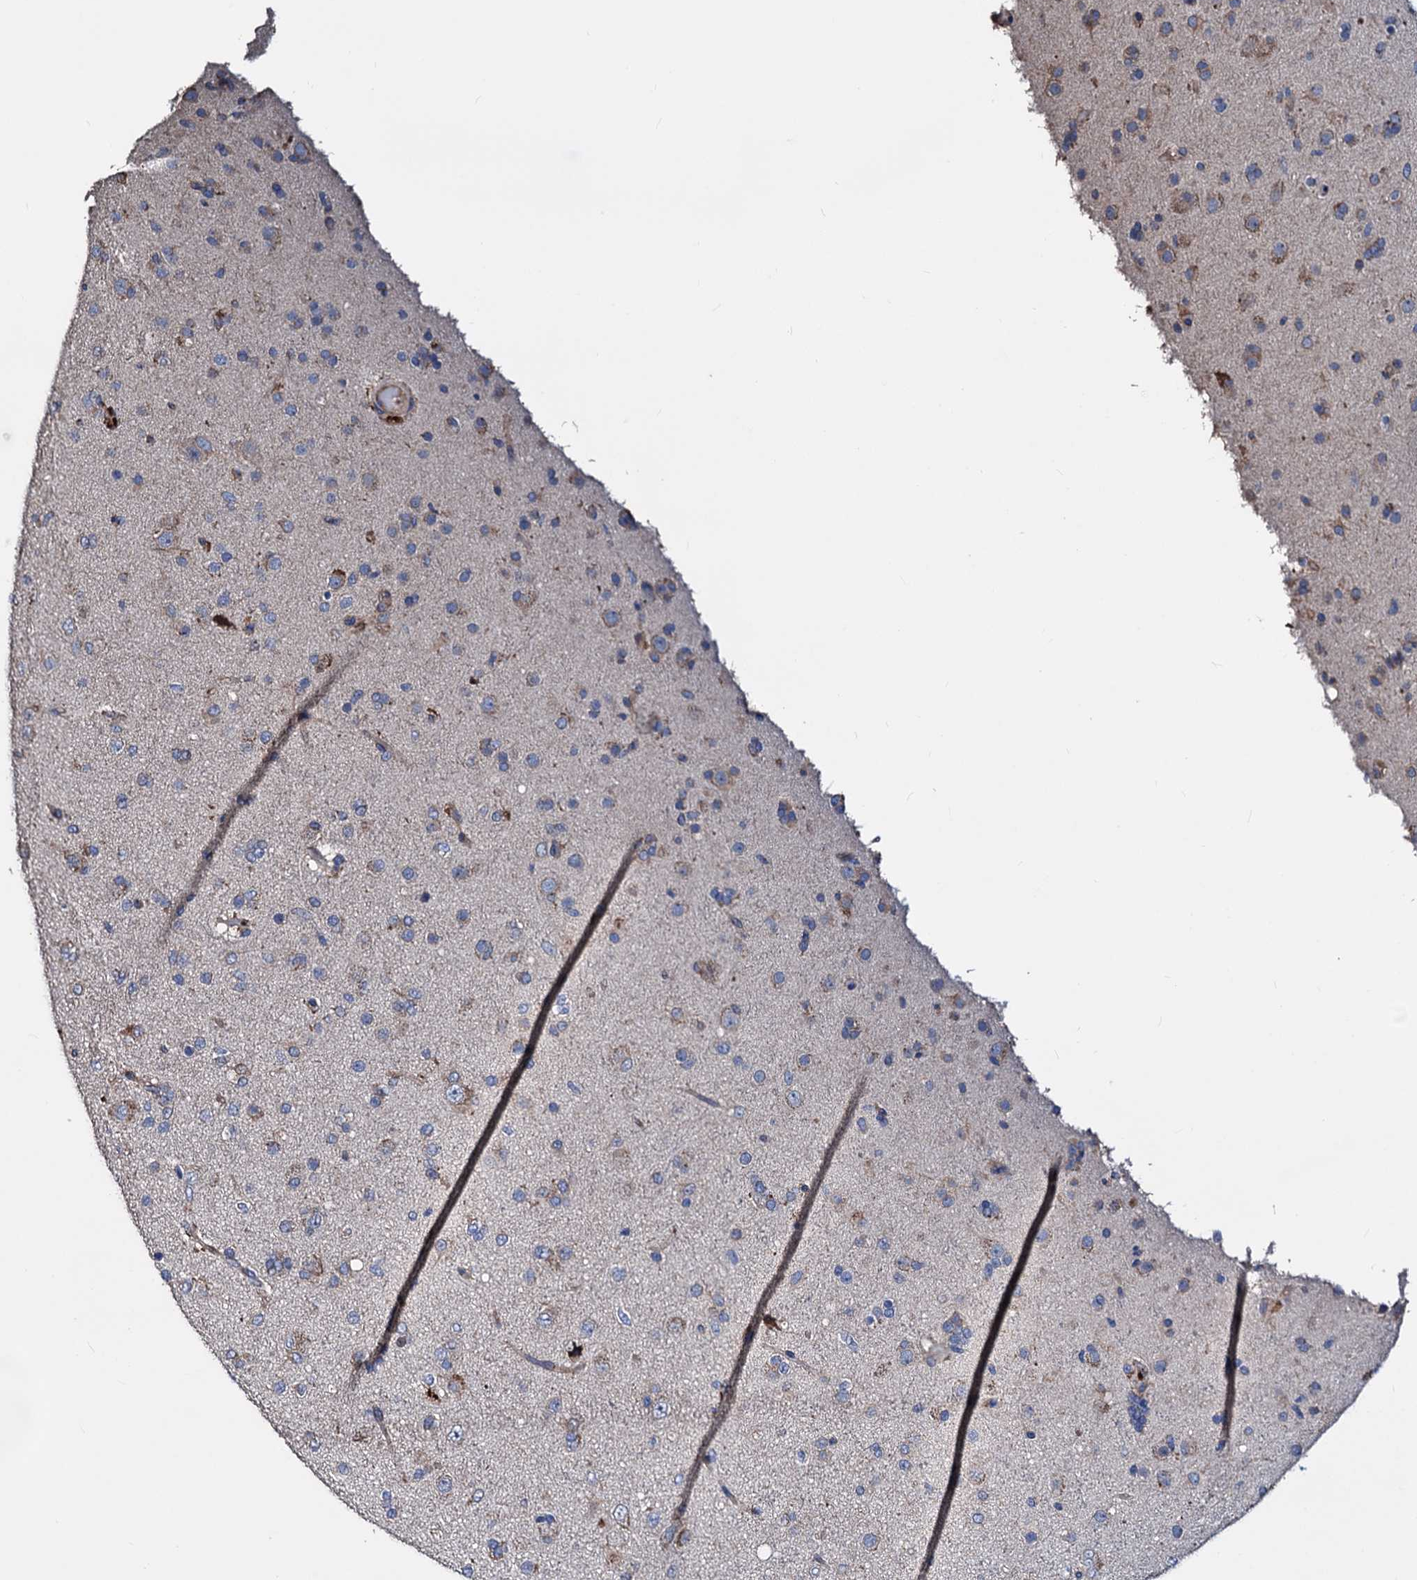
{"staining": {"intensity": "weak", "quantity": "<25%", "location": "cytoplasmic/membranous"}, "tissue": "glioma", "cell_type": "Tumor cells", "image_type": "cancer", "snomed": [{"axis": "morphology", "description": "Glioma, malignant, Low grade"}, {"axis": "topography", "description": "Brain"}], "caption": "The immunohistochemistry histopathology image has no significant expression in tumor cells of malignant glioma (low-grade) tissue.", "gene": "AKAP11", "patient": {"sex": "male", "age": 65}}